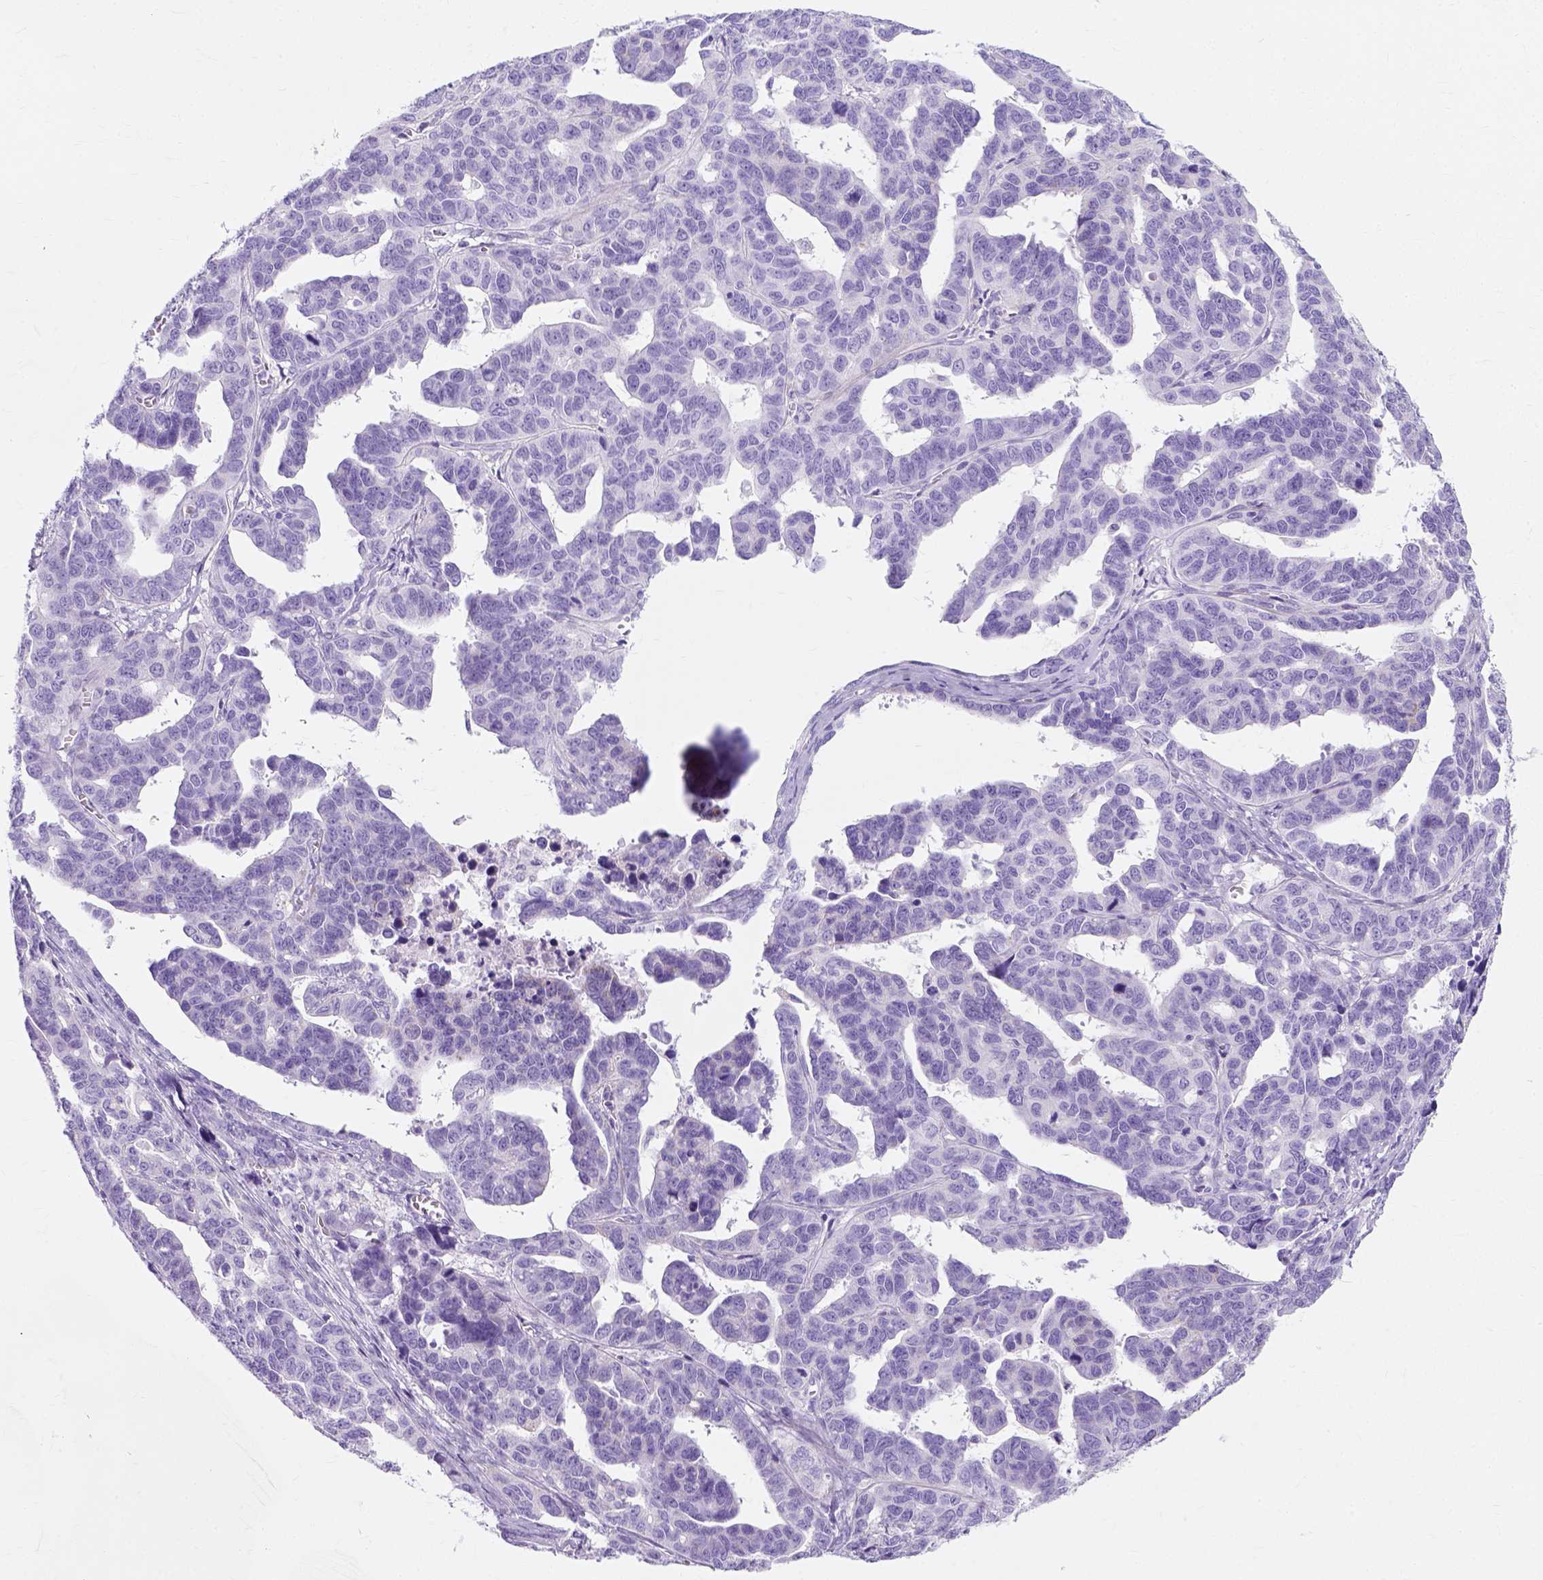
{"staining": {"intensity": "negative", "quantity": "none", "location": "none"}, "tissue": "ovarian cancer", "cell_type": "Tumor cells", "image_type": "cancer", "snomed": [{"axis": "morphology", "description": "Cystadenocarcinoma, serous, NOS"}, {"axis": "topography", "description": "Ovary"}], "caption": "Ovarian cancer was stained to show a protein in brown. There is no significant positivity in tumor cells. (Brightfield microscopy of DAB IHC at high magnification).", "gene": "MYH15", "patient": {"sex": "female", "age": 69}}